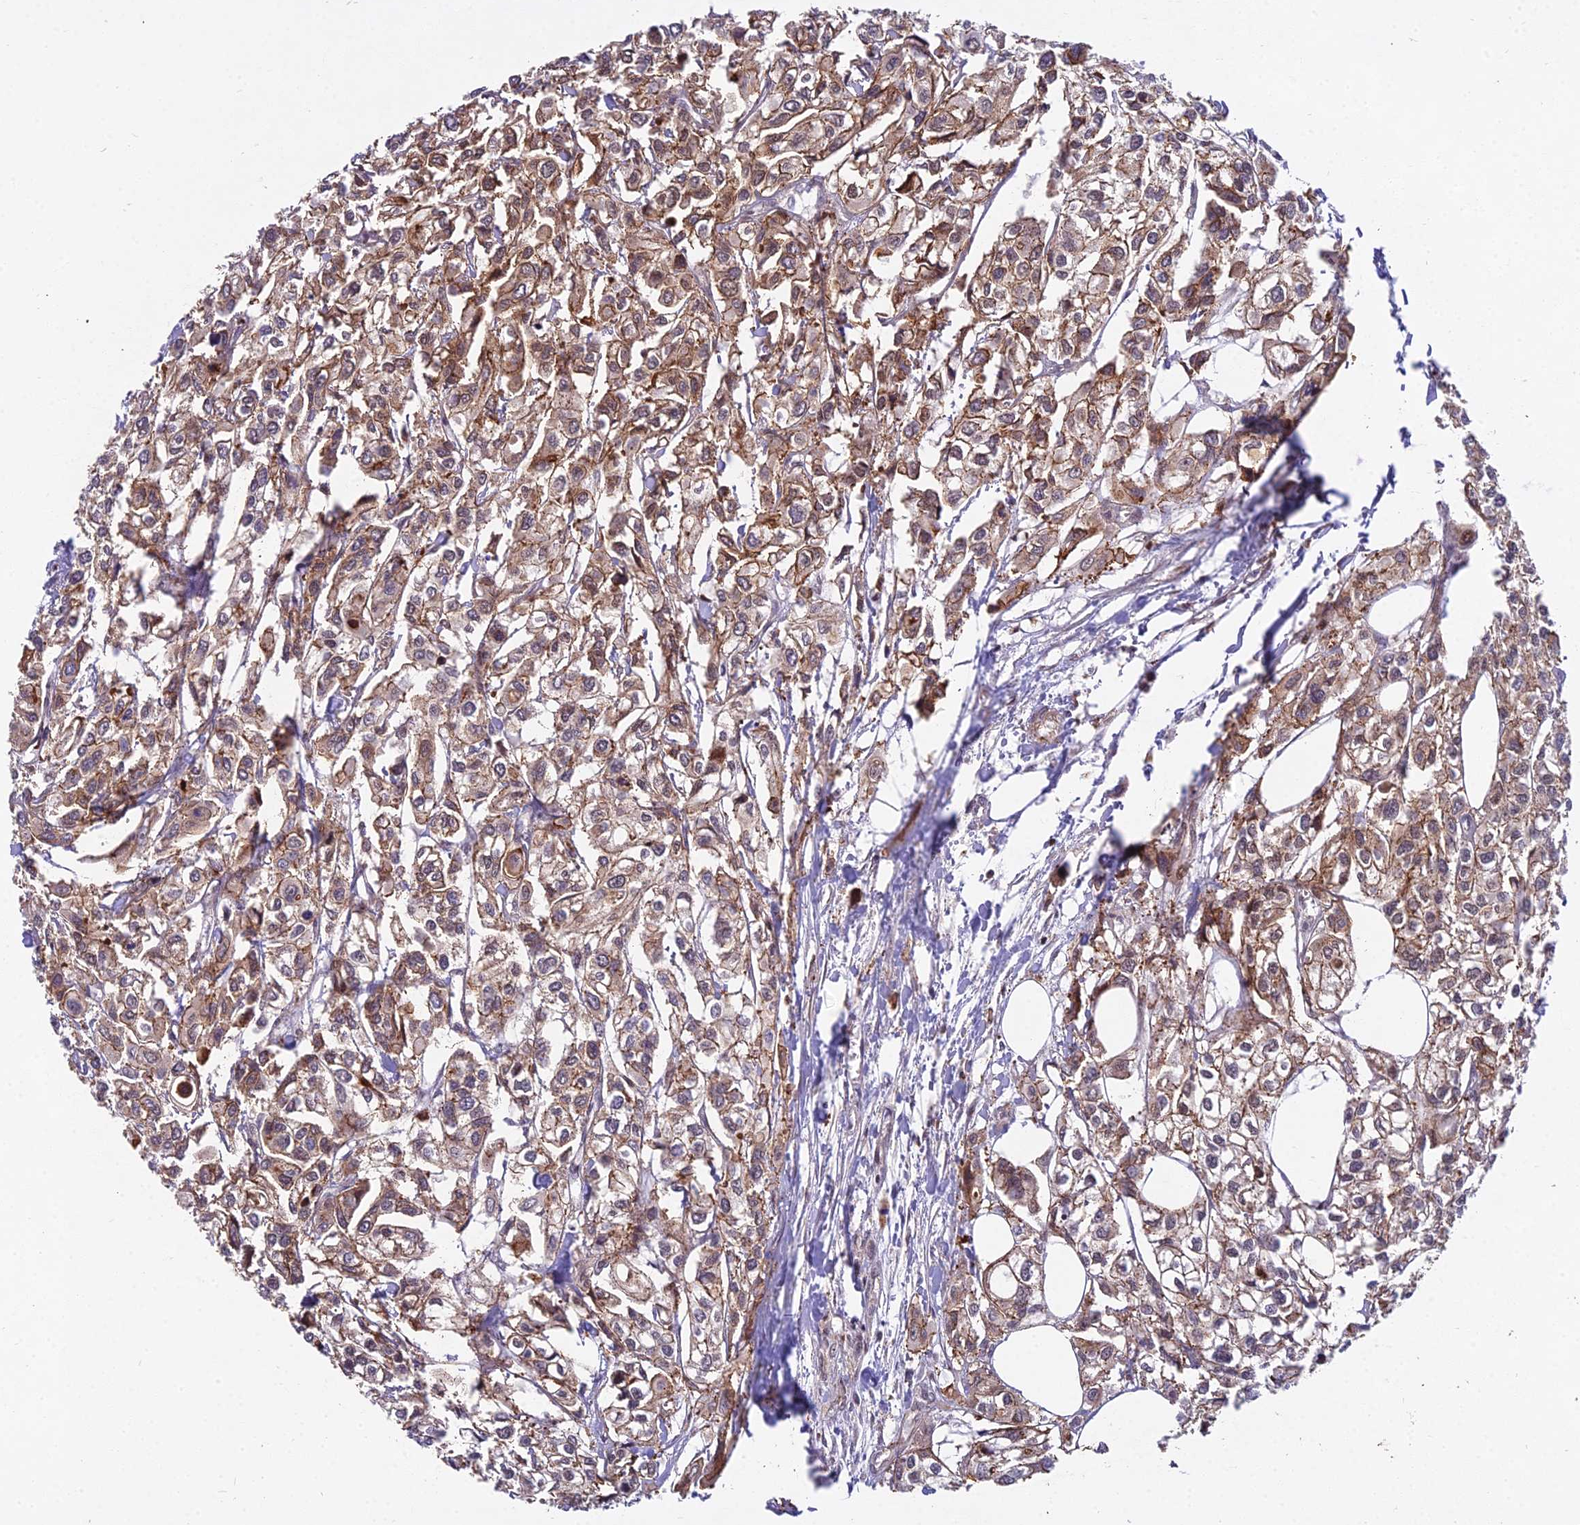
{"staining": {"intensity": "moderate", "quantity": ">75%", "location": "cytoplasmic/membranous"}, "tissue": "urothelial cancer", "cell_type": "Tumor cells", "image_type": "cancer", "snomed": [{"axis": "morphology", "description": "Urothelial carcinoma, High grade"}, {"axis": "topography", "description": "Urinary bladder"}], "caption": "About >75% of tumor cells in urothelial cancer show moderate cytoplasmic/membranous protein staining as visualized by brown immunohistochemical staining.", "gene": "GLYATL3", "patient": {"sex": "male", "age": 67}}